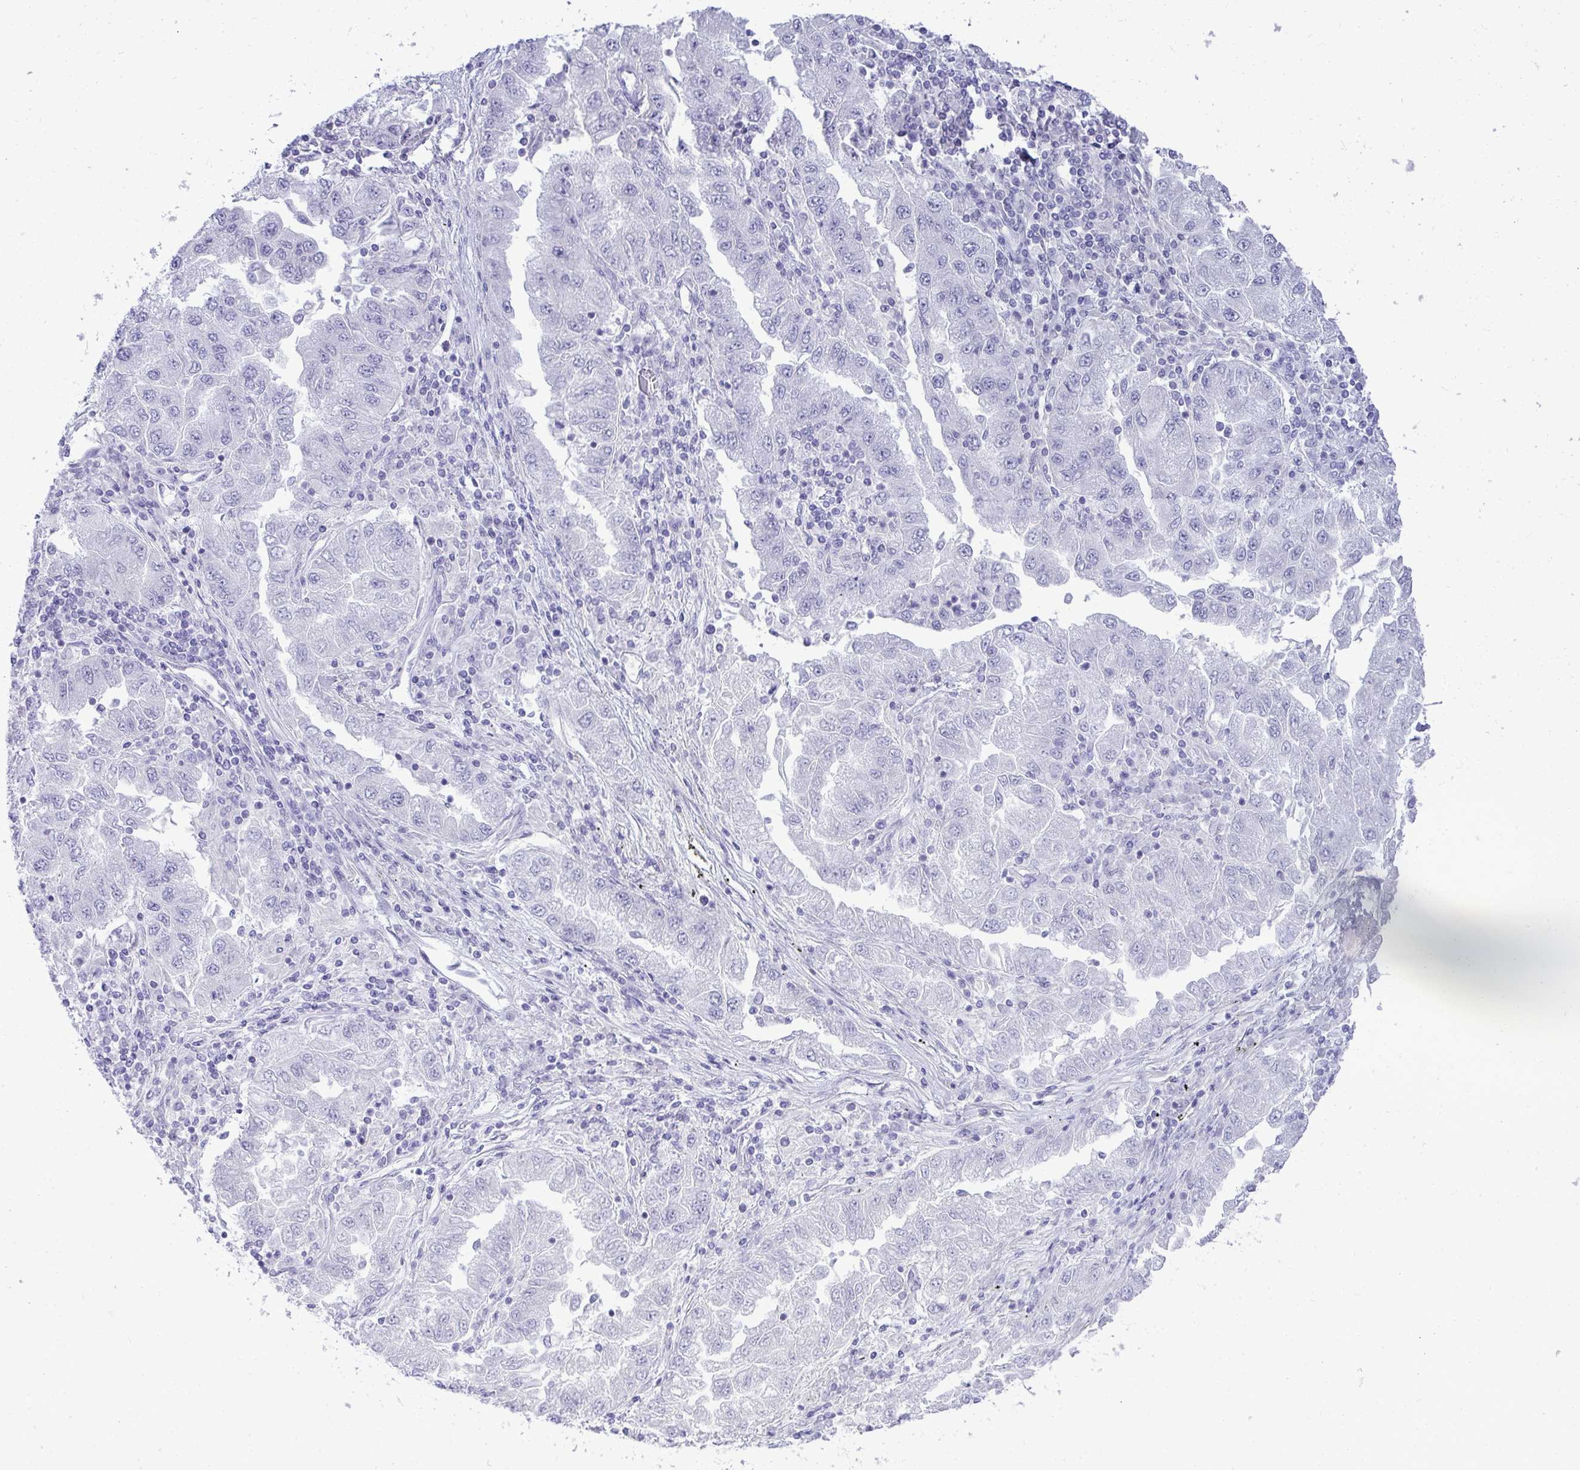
{"staining": {"intensity": "negative", "quantity": "none", "location": "none"}, "tissue": "lung cancer", "cell_type": "Tumor cells", "image_type": "cancer", "snomed": [{"axis": "morphology", "description": "Adenocarcinoma, NOS"}, {"axis": "morphology", "description": "Adenocarcinoma primary or metastatic"}, {"axis": "topography", "description": "Lung"}], "caption": "Immunohistochemical staining of human adenocarcinoma primary or metastatic (lung) displays no significant expression in tumor cells.", "gene": "HSPB6", "patient": {"sex": "male", "age": 74}}